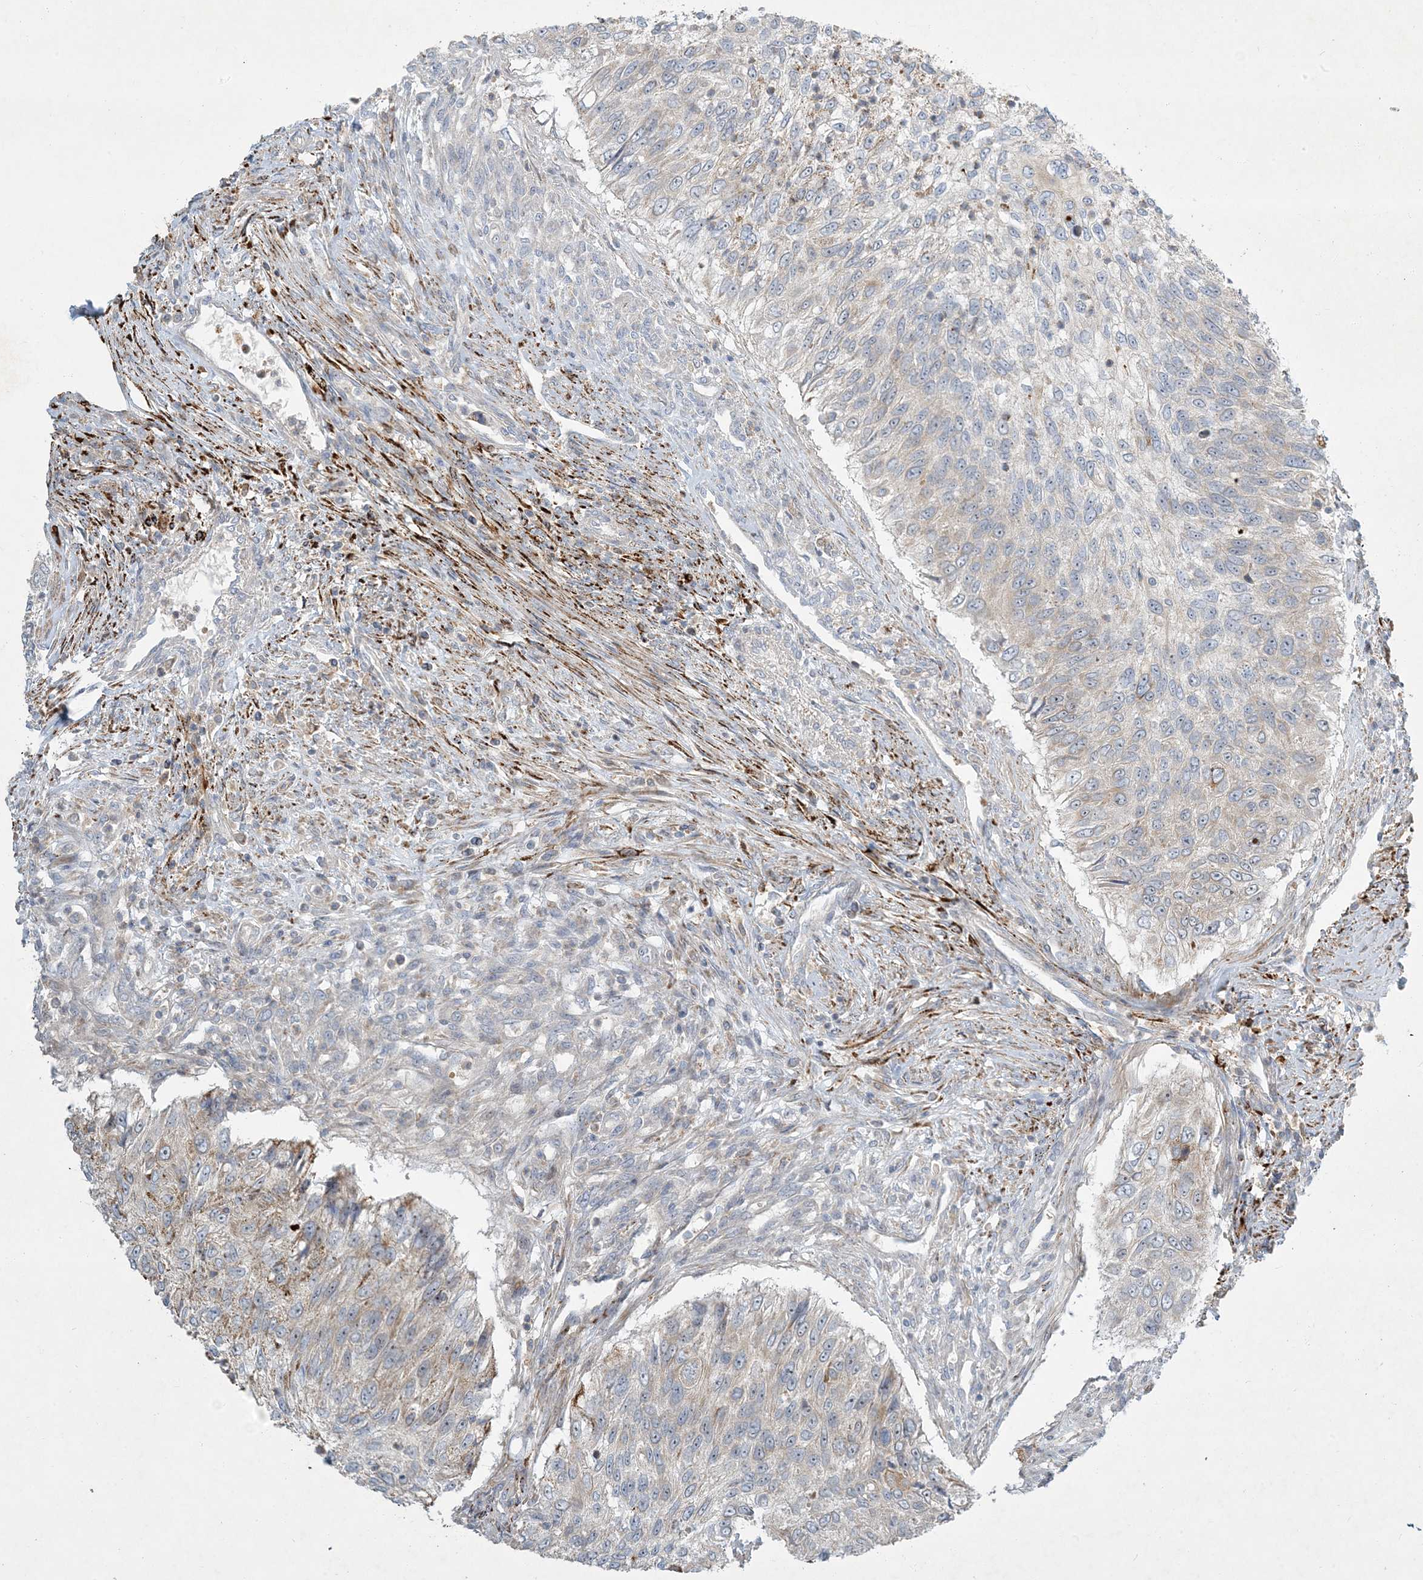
{"staining": {"intensity": "weak", "quantity": "25%-75%", "location": "cytoplasmic/membranous"}, "tissue": "urothelial cancer", "cell_type": "Tumor cells", "image_type": "cancer", "snomed": [{"axis": "morphology", "description": "Urothelial carcinoma, High grade"}, {"axis": "topography", "description": "Urinary bladder"}], "caption": "Urothelial cancer stained with DAB immunohistochemistry (IHC) demonstrates low levels of weak cytoplasmic/membranous expression in approximately 25%-75% of tumor cells. (DAB (3,3'-diaminobenzidine) IHC with brightfield microscopy, high magnification).", "gene": "LTN1", "patient": {"sex": "female", "age": 60}}